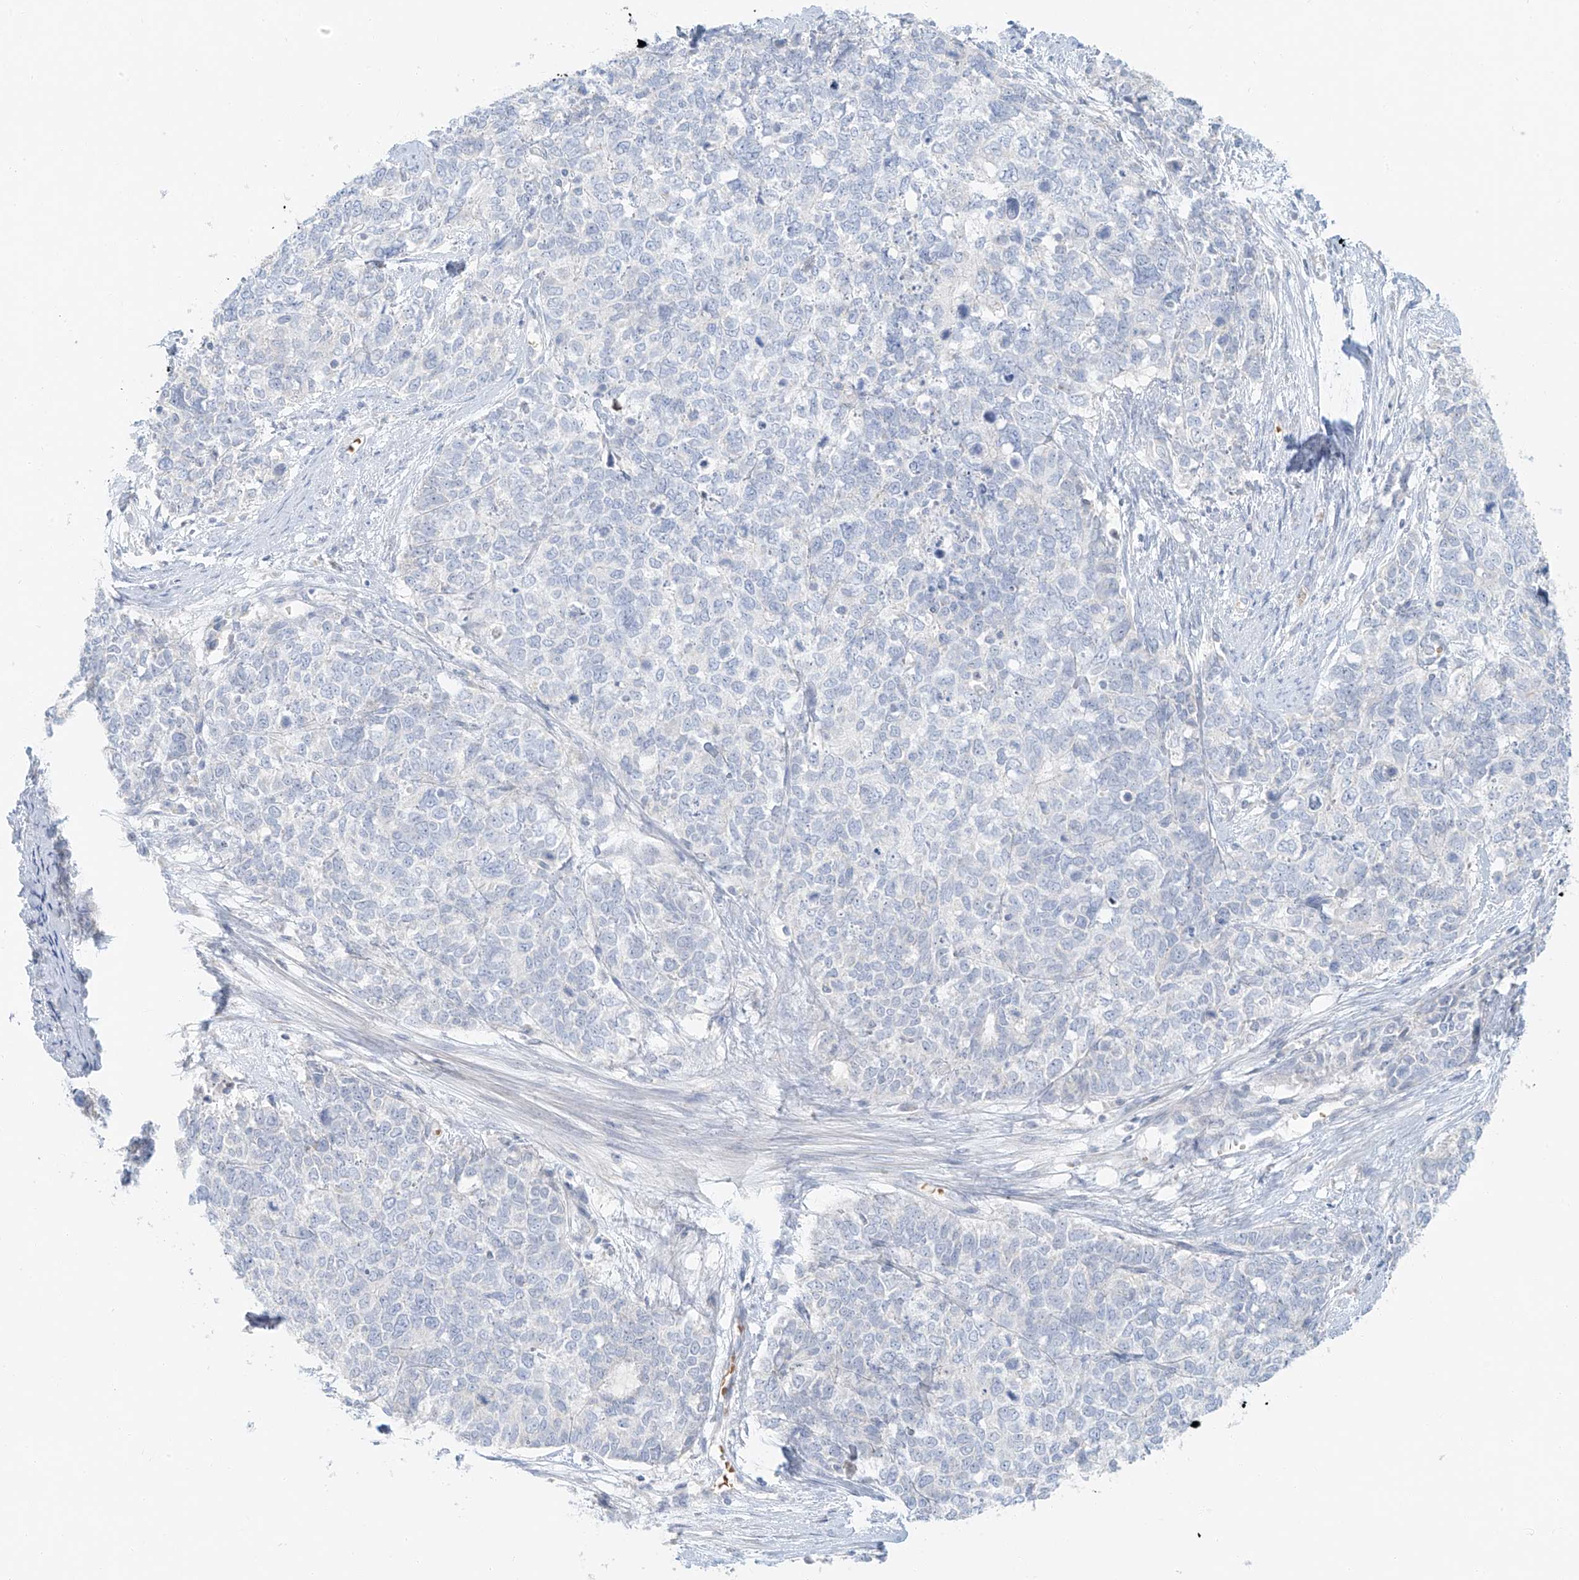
{"staining": {"intensity": "negative", "quantity": "none", "location": "none"}, "tissue": "cervical cancer", "cell_type": "Tumor cells", "image_type": "cancer", "snomed": [{"axis": "morphology", "description": "Squamous cell carcinoma, NOS"}, {"axis": "topography", "description": "Cervix"}], "caption": "Tumor cells are negative for brown protein staining in cervical cancer.", "gene": "PGC", "patient": {"sex": "female", "age": 63}}